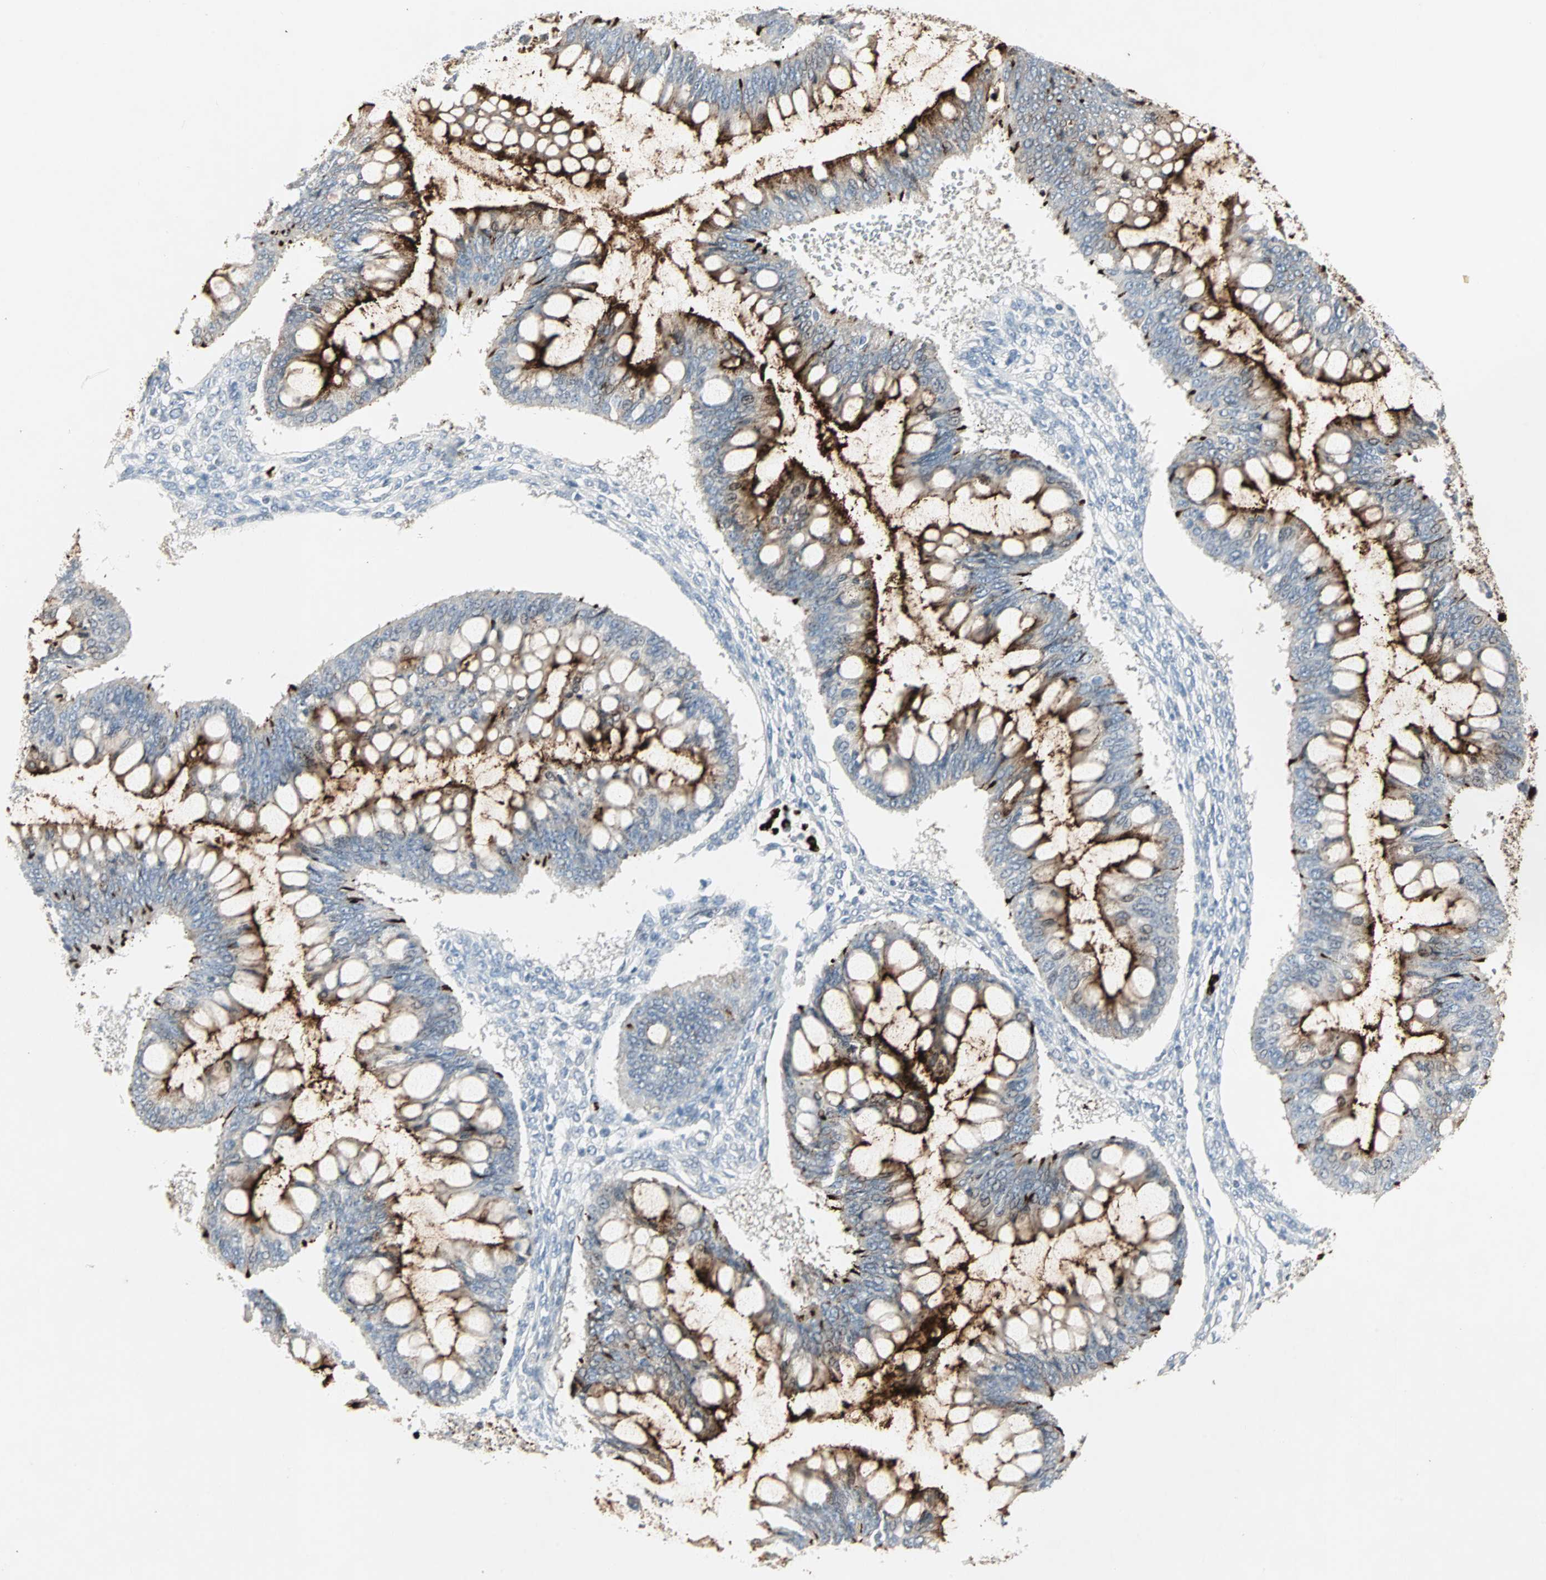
{"staining": {"intensity": "strong", "quantity": "25%-75%", "location": "cytoplasmic/membranous"}, "tissue": "ovarian cancer", "cell_type": "Tumor cells", "image_type": "cancer", "snomed": [{"axis": "morphology", "description": "Cystadenocarcinoma, mucinous, NOS"}, {"axis": "topography", "description": "Ovary"}], "caption": "High-magnification brightfield microscopy of ovarian cancer (mucinous cystadenocarcinoma) stained with DAB (brown) and counterstained with hematoxylin (blue). tumor cells exhibit strong cytoplasmic/membranous expression is seen in approximately25%-75% of cells.", "gene": "CEACAM6", "patient": {"sex": "female", "age": 73}}